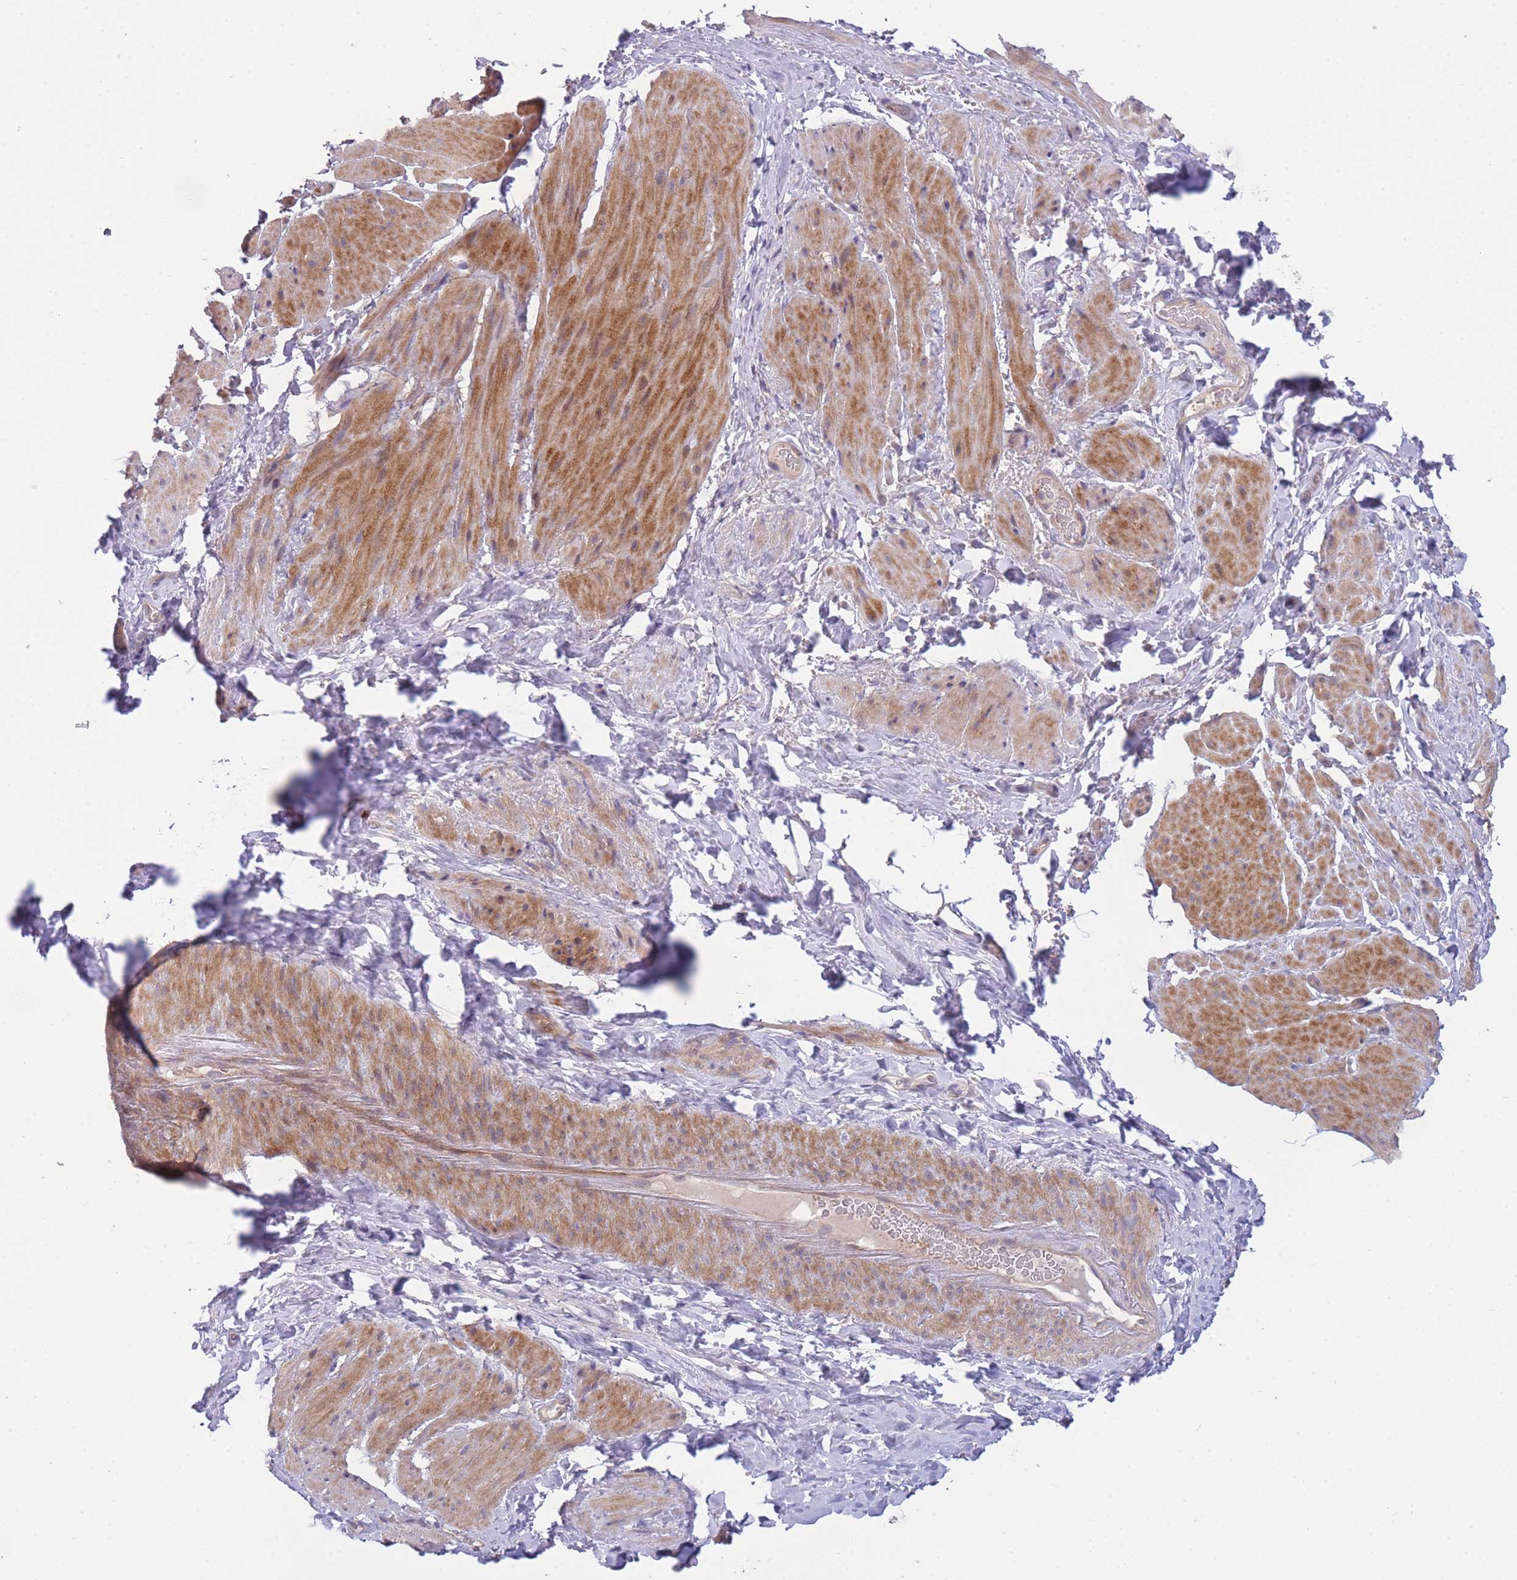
{"staining": {"intensity": "moderate", "quantity": ">75%", "location": "cytoplasmic/membranous"}, "tissue": "smooth muscle", "cell_type": "Smooth muscle cells", "image_type": "normal", "snomed": [{"axis": "morphology", "description": "Normal tissue, NOS"}, {"axis": "topography", "description": "Smooth muscle"}, {"axis": "topography", "description": "Peripheral nerve tissue"}], "caption": "A high-resolution micrograph shows immunohistochemistry staining of normal smooth muscle, which demonstrates moderate cytoplasmic/membranous expression in approximately >75% of smooth muscle cells.", "gene": "PFDN6", "patient": {"sex": "male", "age": 69}}